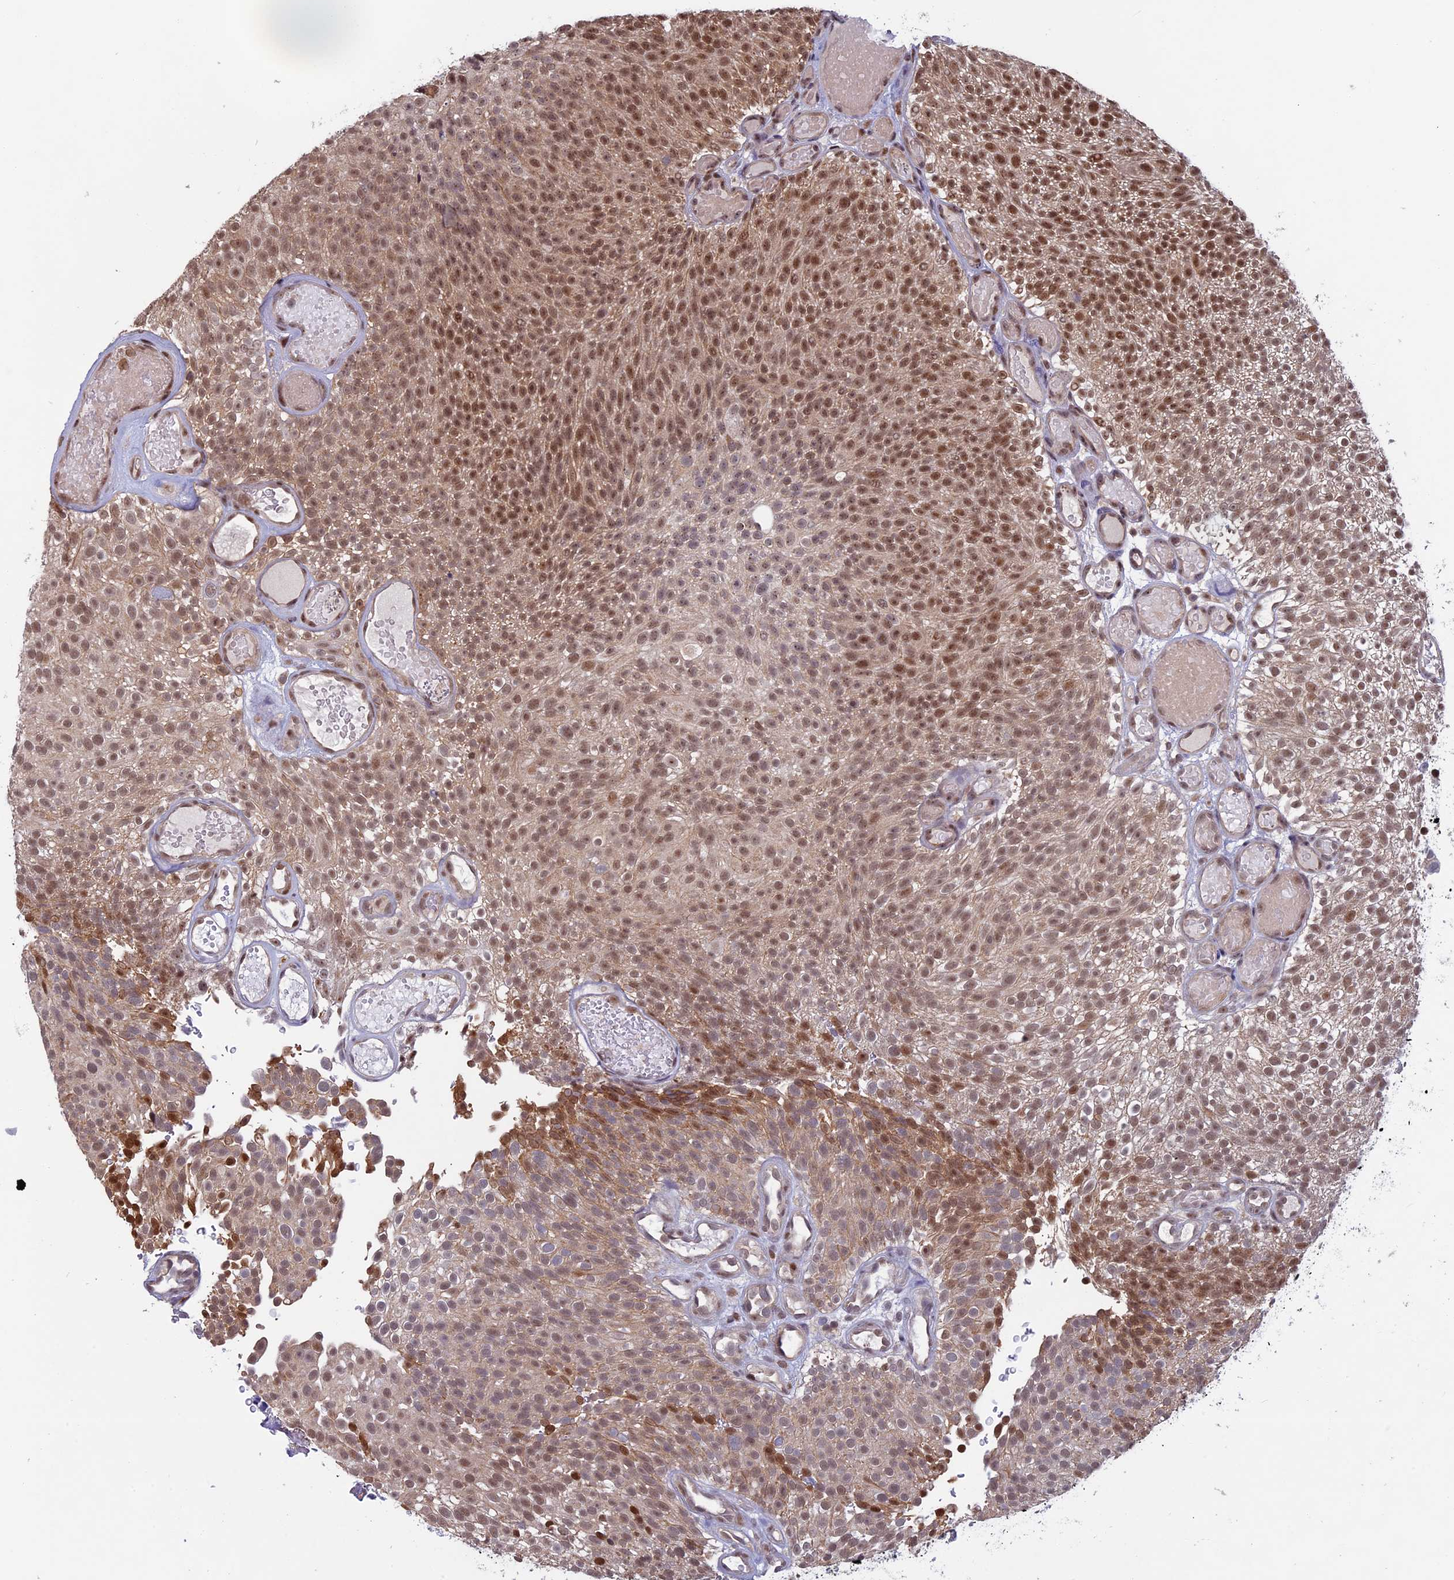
{"staining": {"intensity": "moderate", "quantity": ">75%", "location": "nuclear"}, "tissue": "urothelial cancer", "cell_type": "Tumor cells", "image_type": "cancer", "snomed": [{"axis": "morphology", "description": "Urothelial carcinoma, Low grade"}, {"axis": "topography", "description": "Urinary bladder"}], "caption": "IHC (DAB (3,3'-diaminobenzidine)) staining of human urothelial cancer reveals moderate nuclear protein staining in about >75% of tumor cells.", "gene": "SPIRE1", "patient": {"sex": "male", "age": 78}}